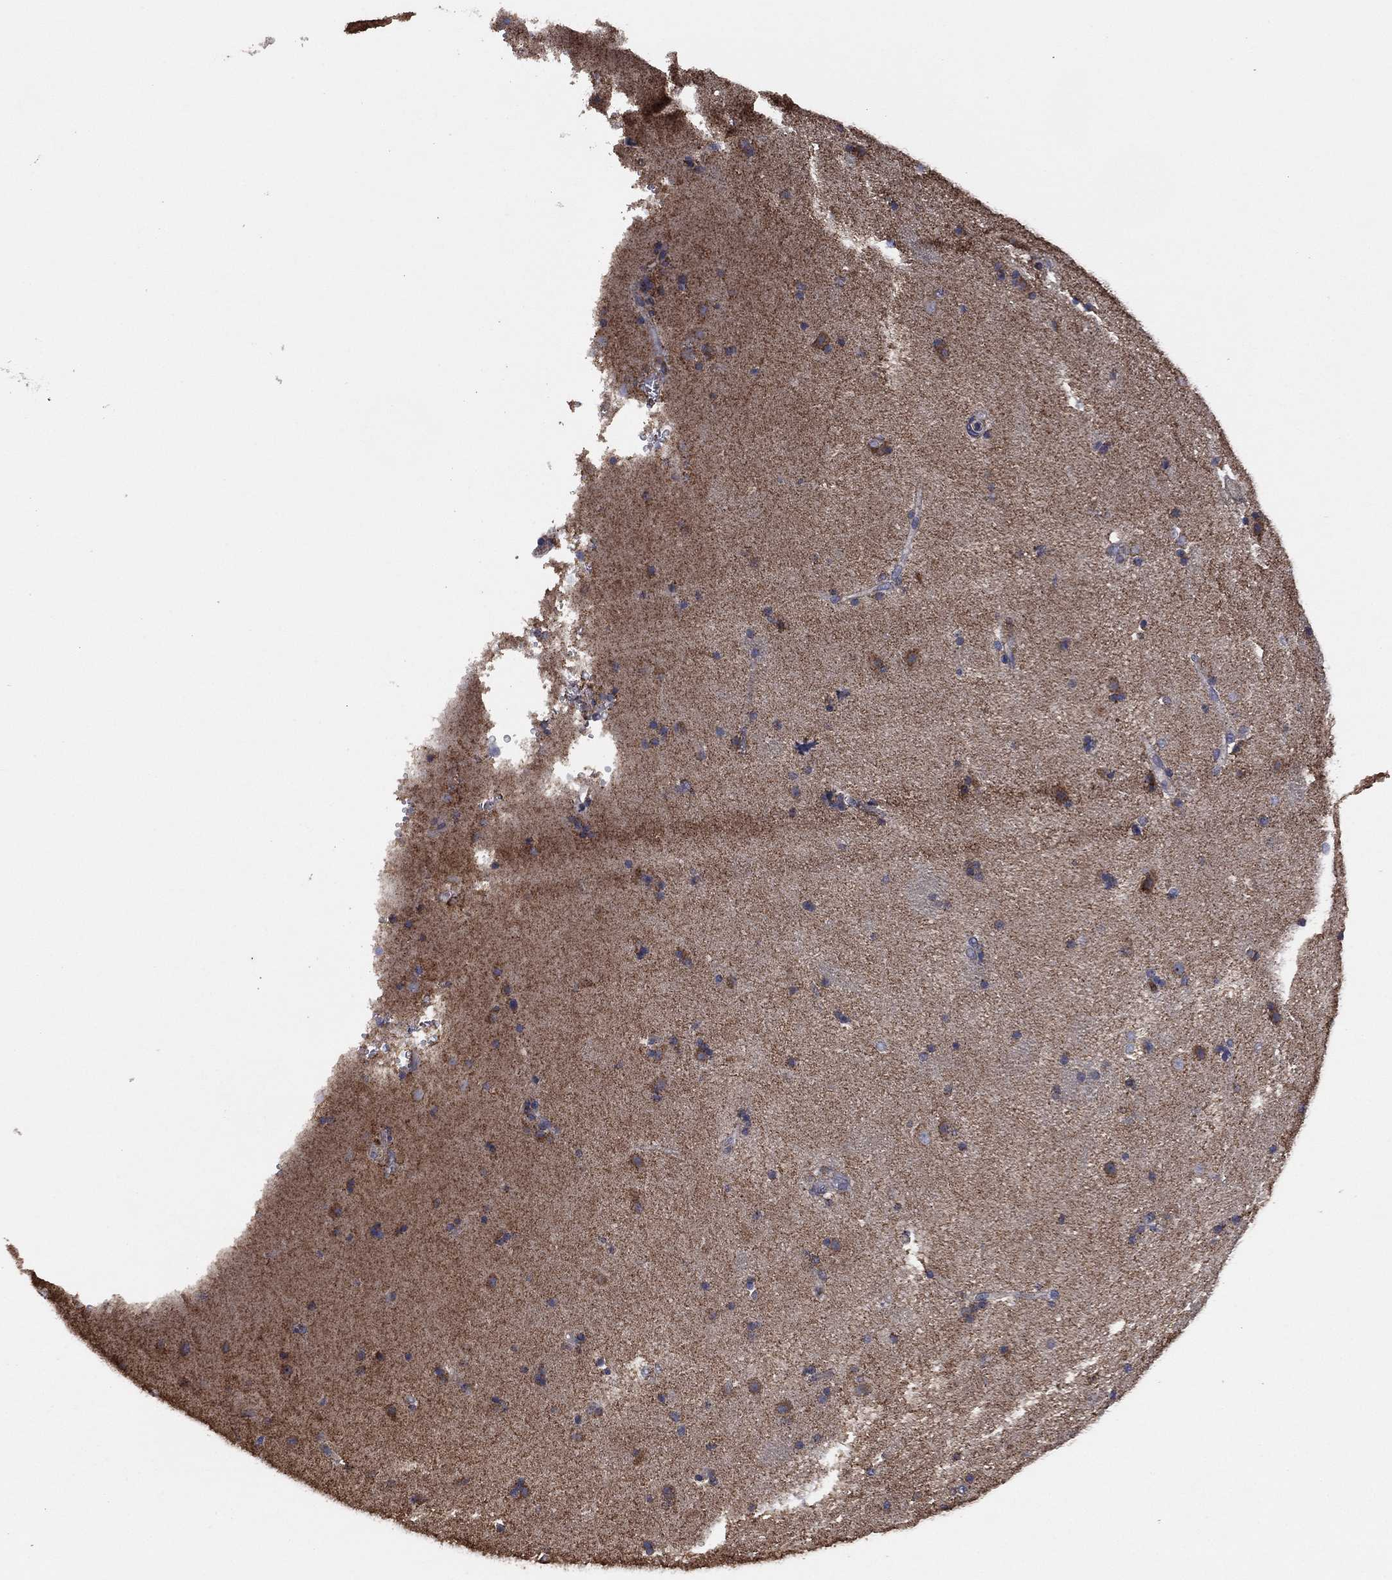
{"staining": {"intensity": "moderate", "quantity": "<25%", "location": "cytoplasmic/membranous"}, "tissue": "caudate", "cell_type": "Glial cells", "image_type": "normal", "snomed": [{"axis": "morphology", "description": "Normal tissue, NOS"}, {"axis": "topography", "description": "Lateral ventricle wall"}], "caption": "This image shows IHC staining of benign human caudate, with low moderate cytoplasmic/membranous staining in about <25% of glial cells.", "gene": "LIMD1", "patient": {"sex": "male", "age": 51}}